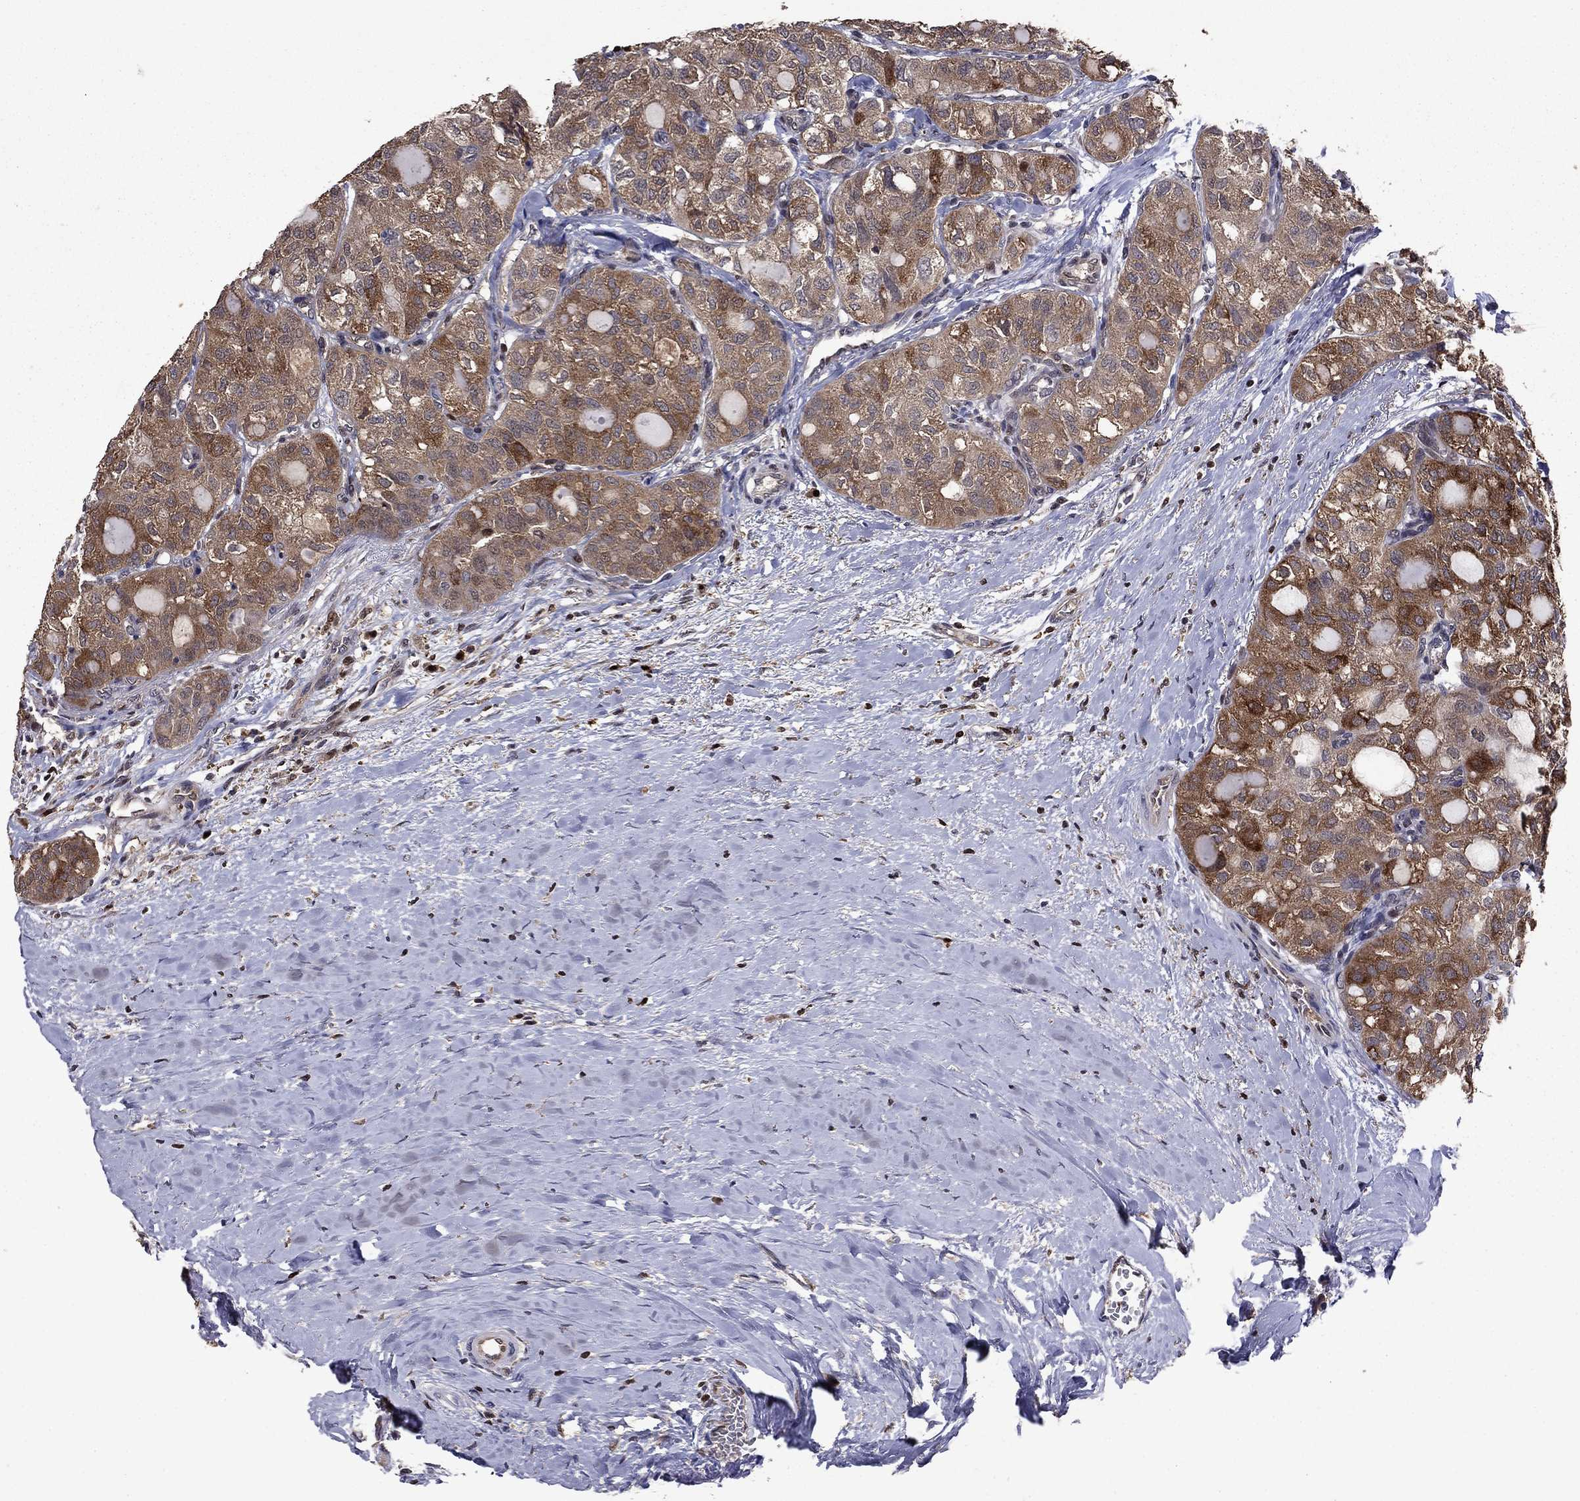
{"staining": {"intensity": "moderate", "quantity": "<25%", "location": "cytoplasmic/membranous"}, "tissue": "thyroid cancer", "cell_type": "Tumor cells", "image_type": "cancer", "snomed": [{"axis": "morphology", "description": "Follicular adenoma carcinoma, NOS"}, {"axis": "topography", "description": "Thyroid gland"}], "caption": "Thyroid cancer was stained to show a protein in brown. There is low levels of moderate cytoplasmic/membranous positivity in approximately <25% of tumor cells.", "gene": "APPBP2", "patient": {"sex": "male", "age": 75}}